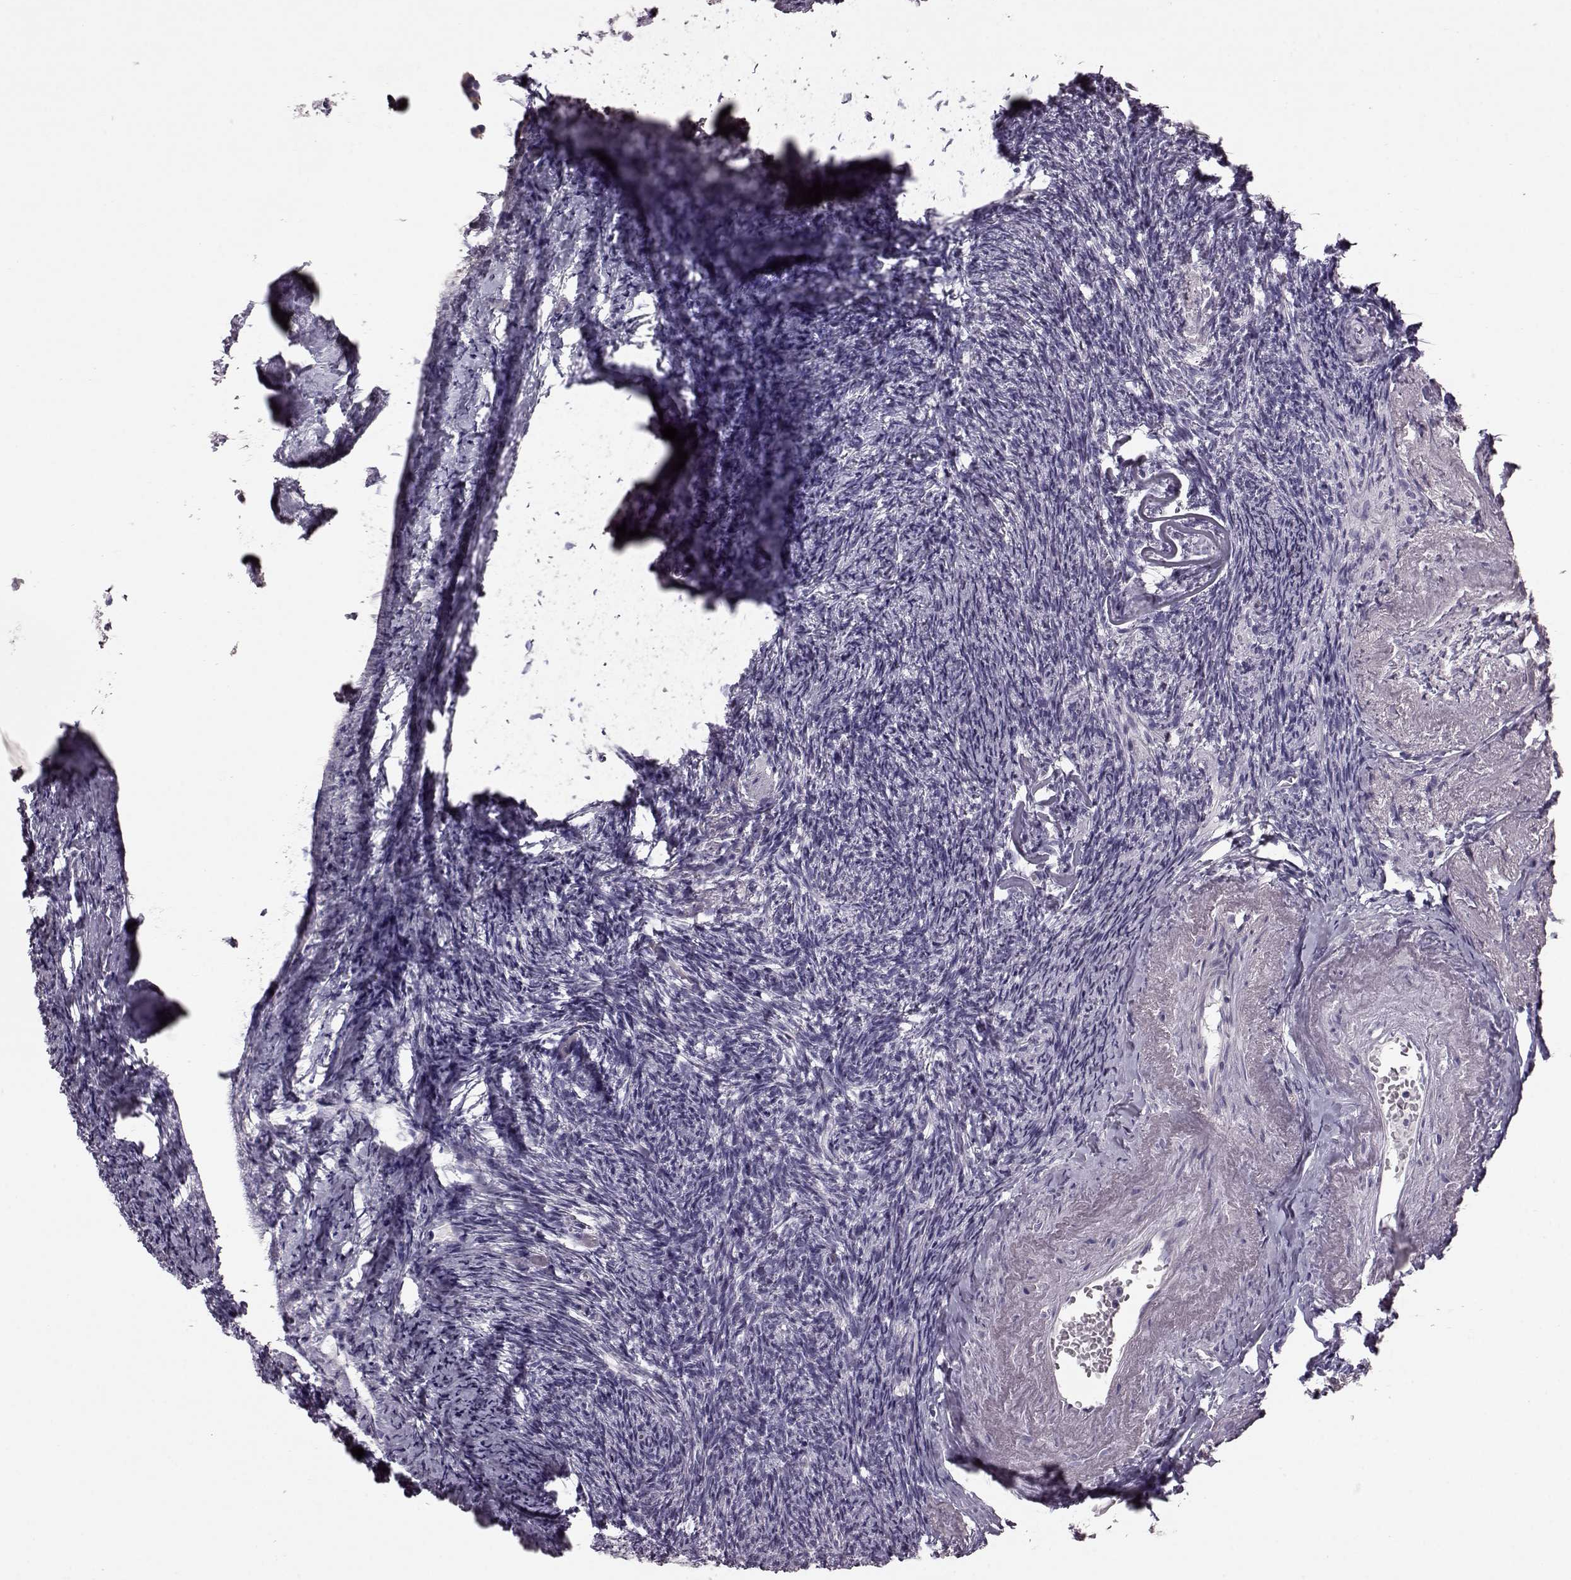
{"staining": {"intensity": "negative", "quantity": "none", "location": "none"}, "tissue": "ovary", "cell_type": "Follicle cells", "image_type": "normal", "snomed": [{"axis": "morphology", "description": "Normal tissue, NOS"}, {"axis": "topography", "description": "Ovary"}], "caption": "This is a histopathology image of immunohistochemistry staining of normal ovary, which shows no positivity in follicle cells.", "gene": "CRYBA2", "patient": {"sex": "female", "age": 72}}